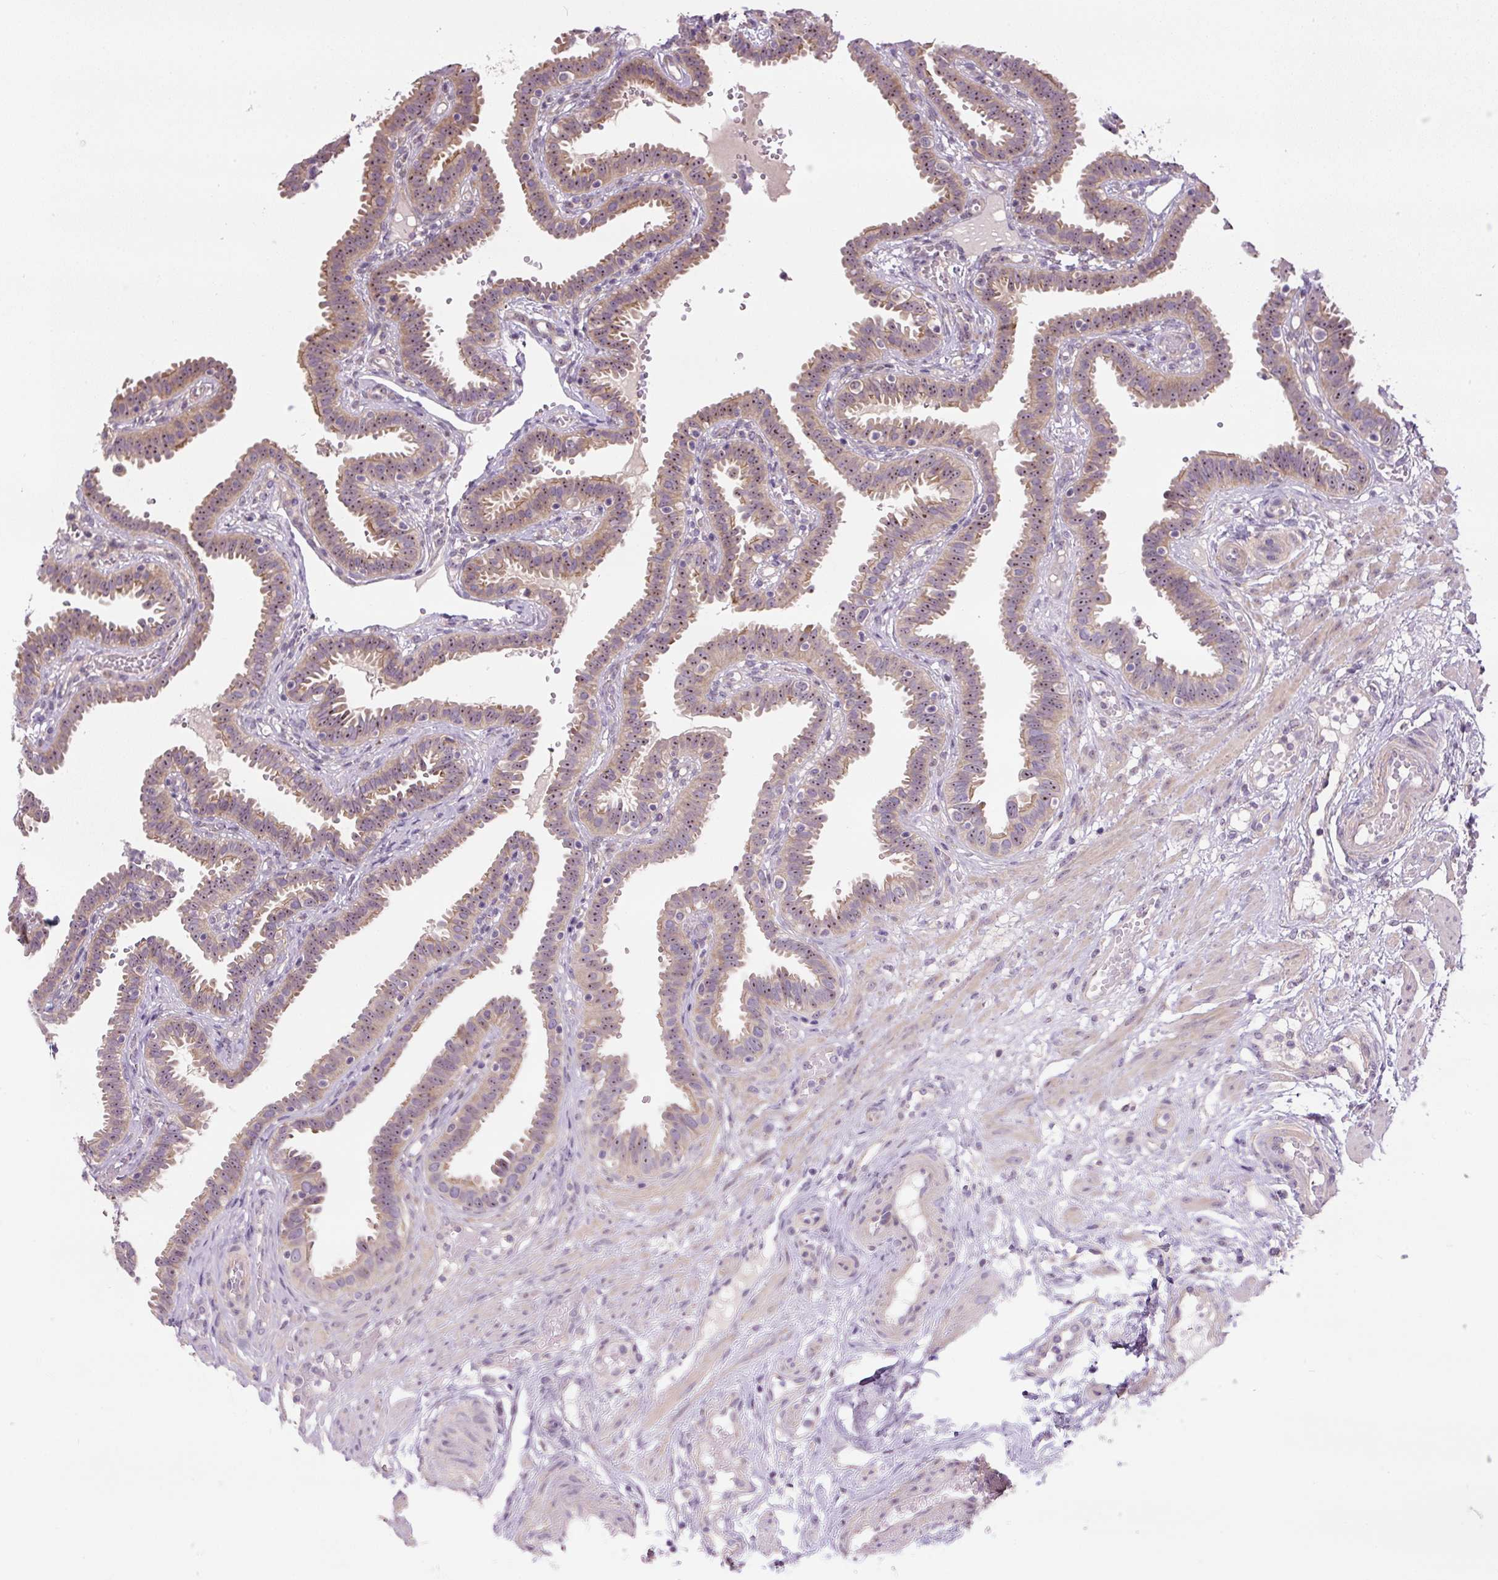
{"staining": {"intensity": "moderate", "quantity": "25%-75%", "location": "cytoplasmic/membranous,nuclear"}, "tissue": "fallopian tube", "cell_type": "Glandular cells", "image_type": "normal", "snomed": [{"axis": "morphology", "description": "Normal tissue, NOS"}, {"axis": "topography", "description": "Fallopian tube"}], "caption": "Glandular cells show moderate cytoplasmic/membranous,nuclear expression in approximately 25%-75% of cells in unremarkable fallopian tube.", "gene": "TMEM151B", "patient": {"sex": "female", "age": 37}}